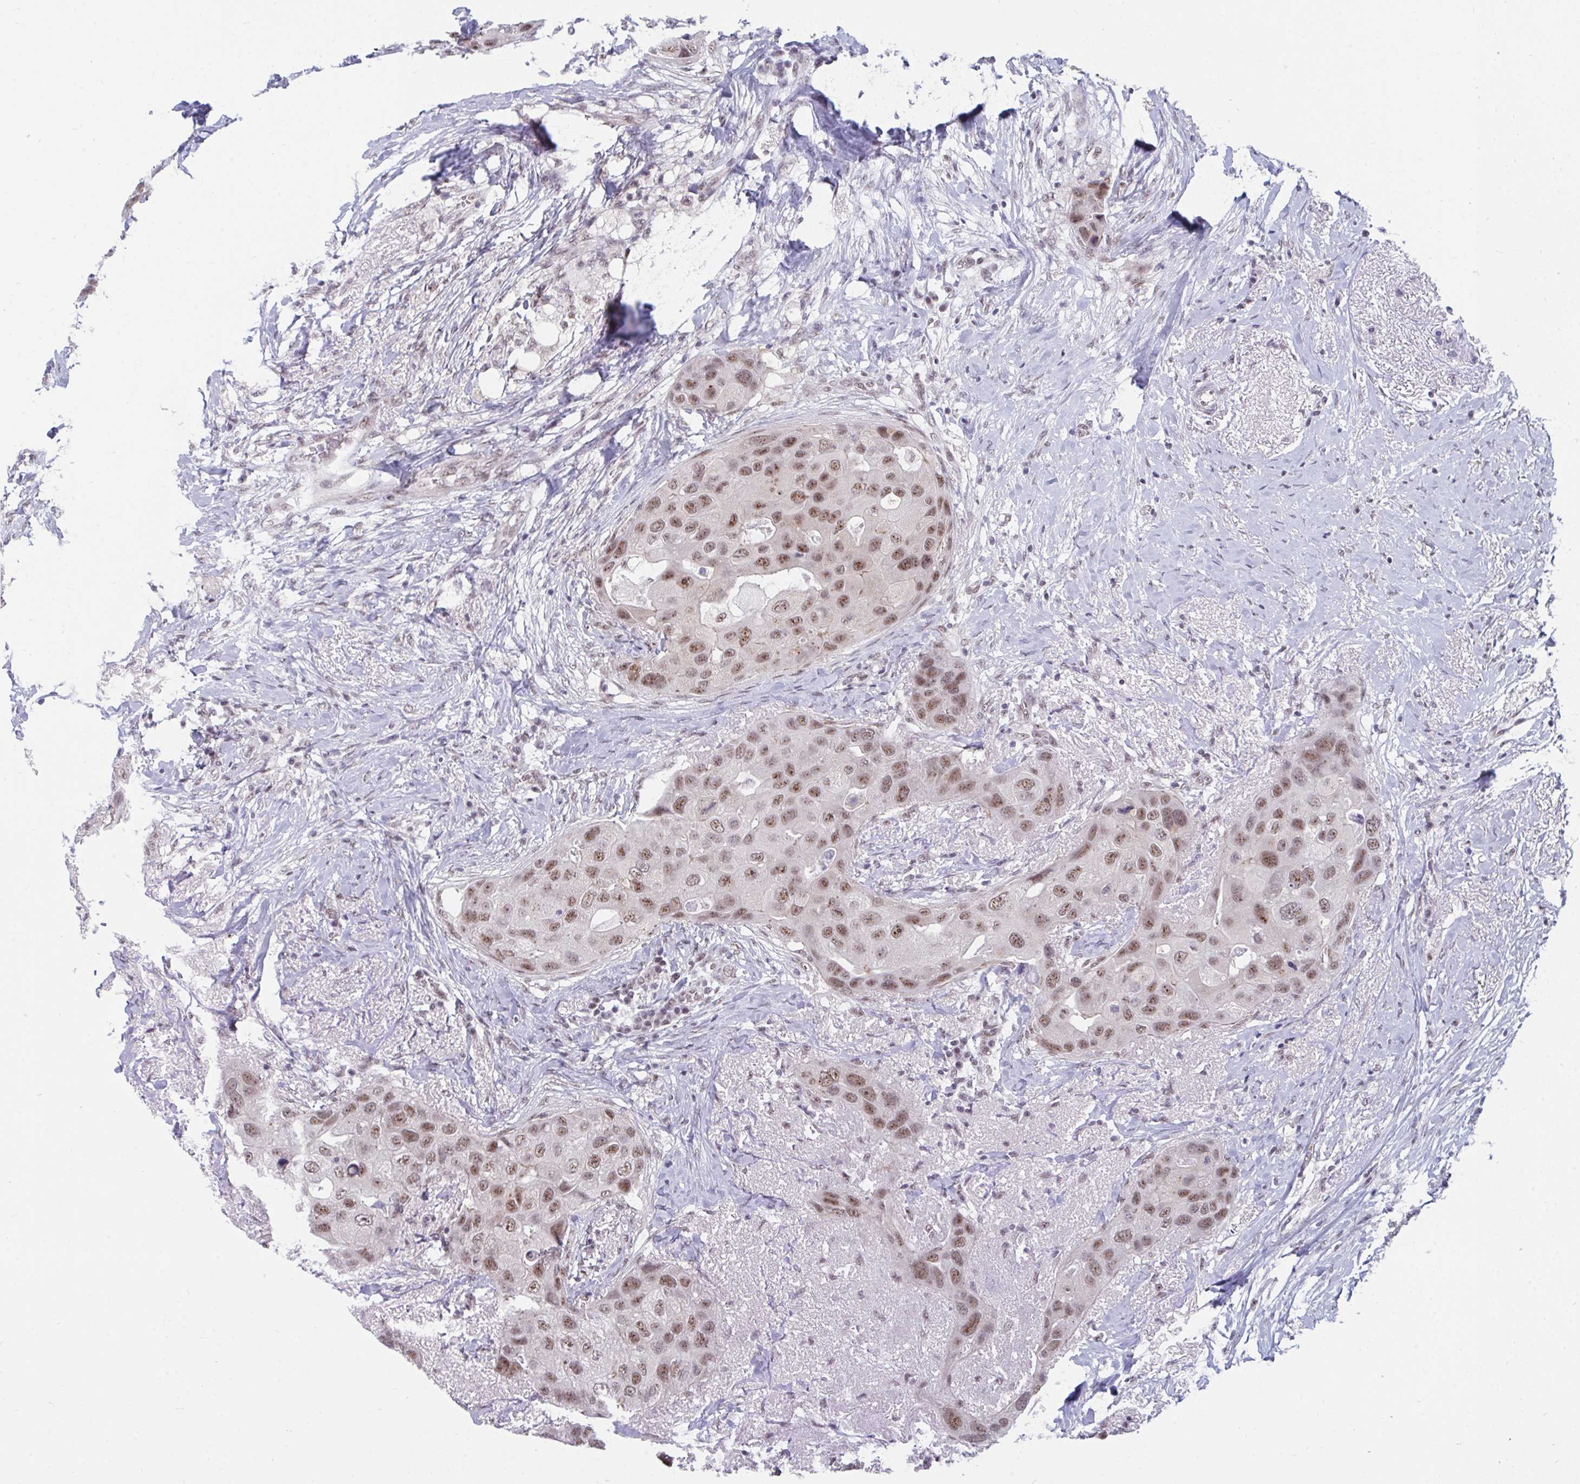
{"staining": {"intensity": "moderate", "quantity": ">75%", "location": "nuclear"}, "tissue": "breast cancer", "cell_type": "Tumor cells", "image_type": "cancer", "snomed": [{"axis": "morphology", "description": "Duct carcinoma"}, {"axis": "topography", "description": "Breast"}], "caption": "DAB (3,3'-diaminobenzidine) immunohistochemical staining of human breast cancer demonstrates moderate nuclear protein staining in approximately >75% of tumor cells. (Brightfield microscopy of DAB IHC at high magnification).", "gene": "PRR14", "patient": {"sex": "female", "age": 43}}